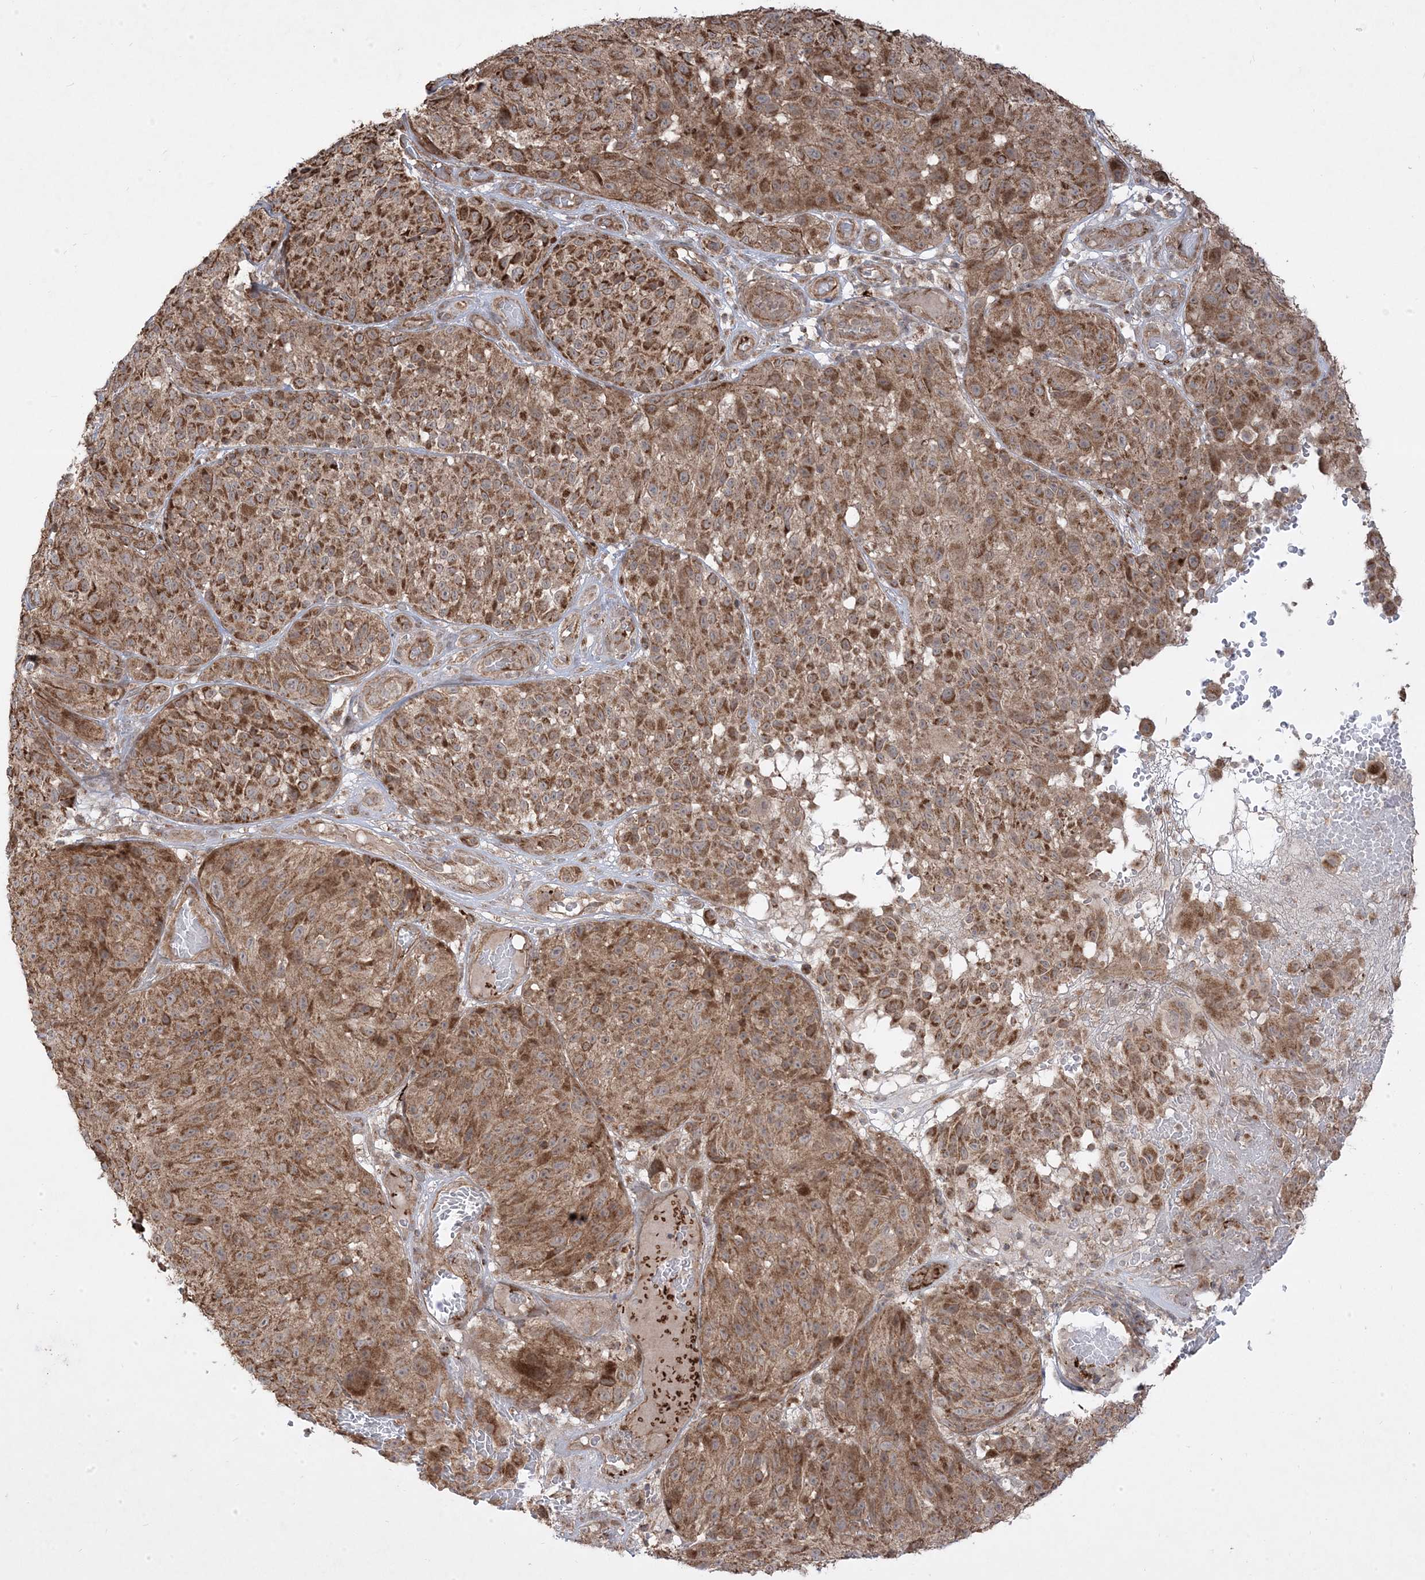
{"staining": {"intensity": "moderate", "quantity": ">75%", "location": "cytoplasmic/membranous"}, "tissue": "melanoma", "cell_type": "Tumor cells", "image_type": "cancer", "snomed": [{"axis": "morphology", "description": "Malignant melanoma, NOS"}, {"axis": "topography", "description": "Skin"}], "caption": "Malignant melanoma stained for a protein (brown) displays moderate cytoplasmic/membranous positive positivity in about >75% of tumor cells.", "gene": "CLUAP1", "patient": {"sex": "male", "age": 83}}